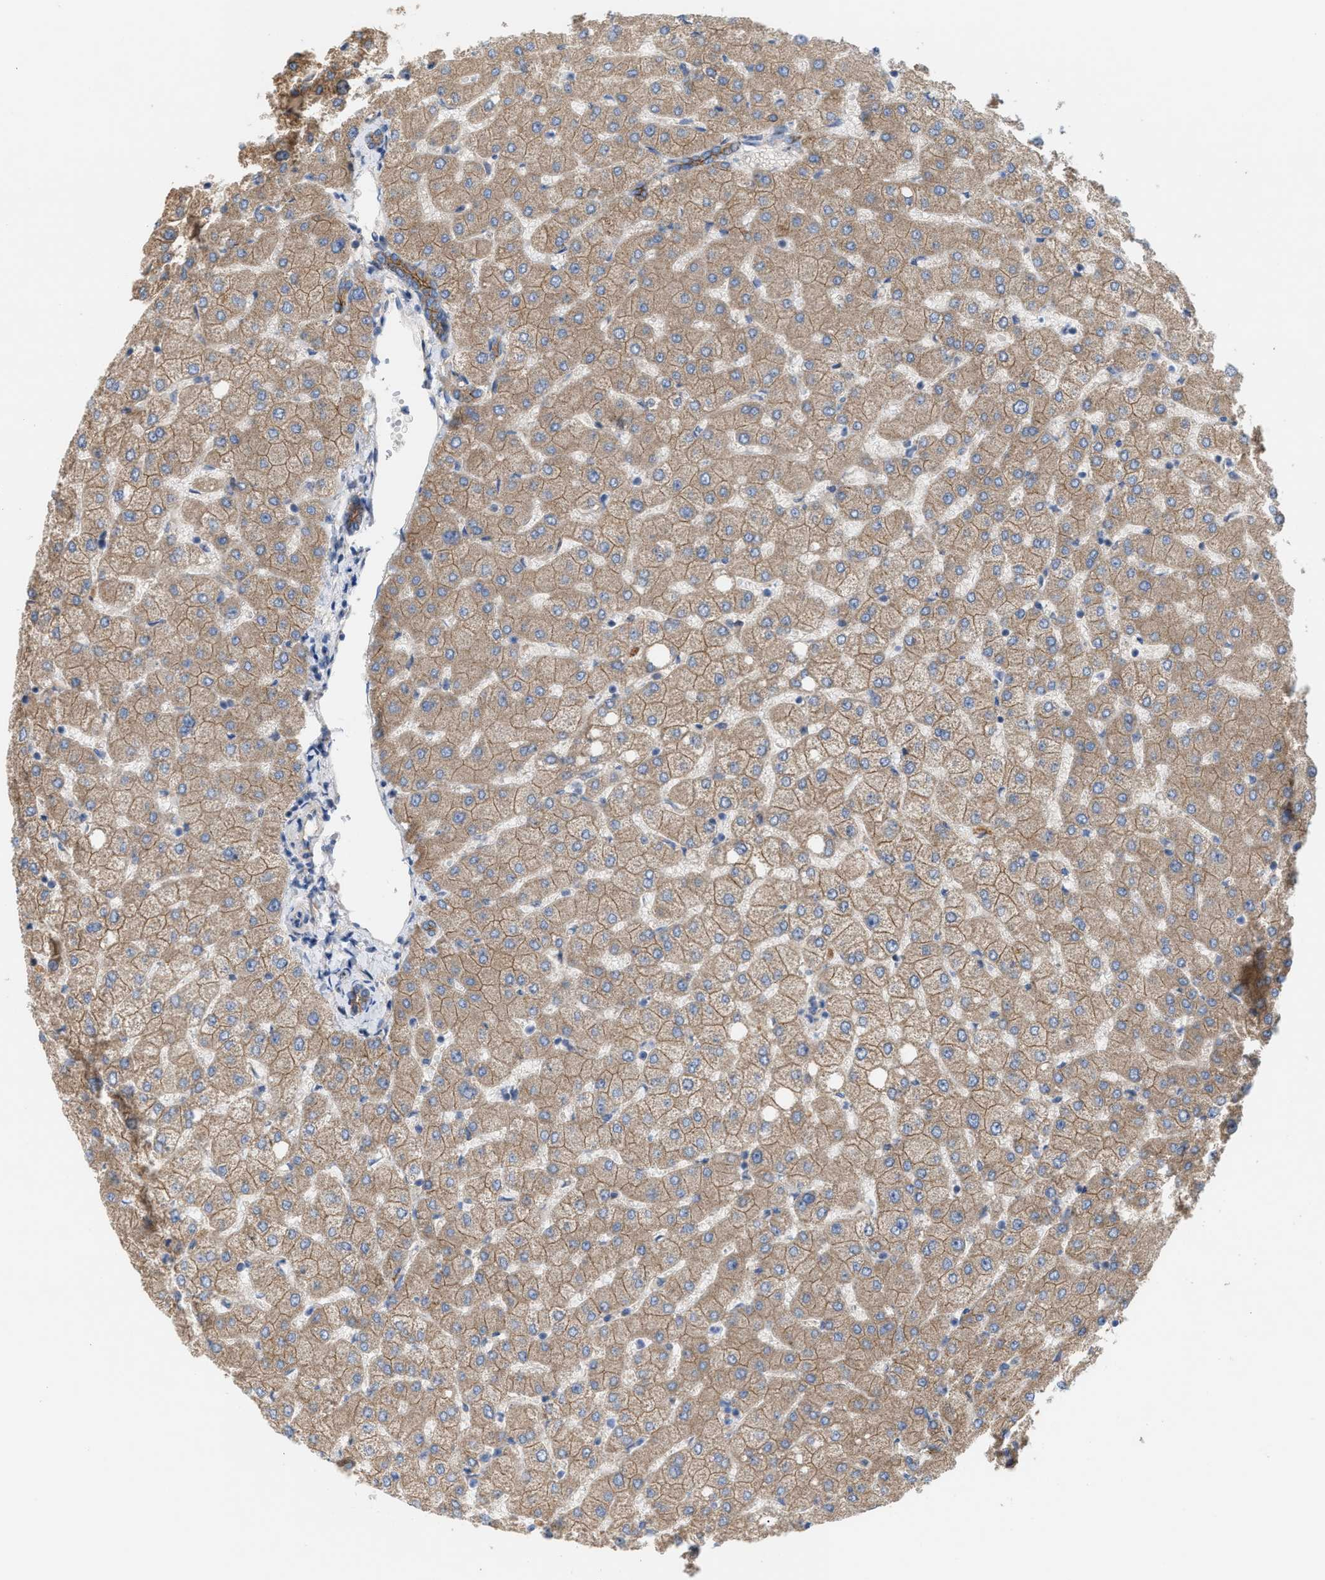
{"staining": {"intensity": "moderate", "quantity": ">75%", "location": "cytoplasmic/membranous"}, "tissue": "liver", "cell_type": "Cholangiocytes", "image_type": "normal", "snomed": [{"axis": "morphology", "description": "Normal tissue, NOS"}, {"axis": "topography", "description": "Liver"}], "caption": "This image displays normal liver stained with IHC to label a protein in brown. The cytoplasmic/membranous of cholangiocytes show moderate positivity for the protein. Nuclei are counter-stained blue.", "gene": "OXSM", "patient": {"sex": "female", "age": 54}}